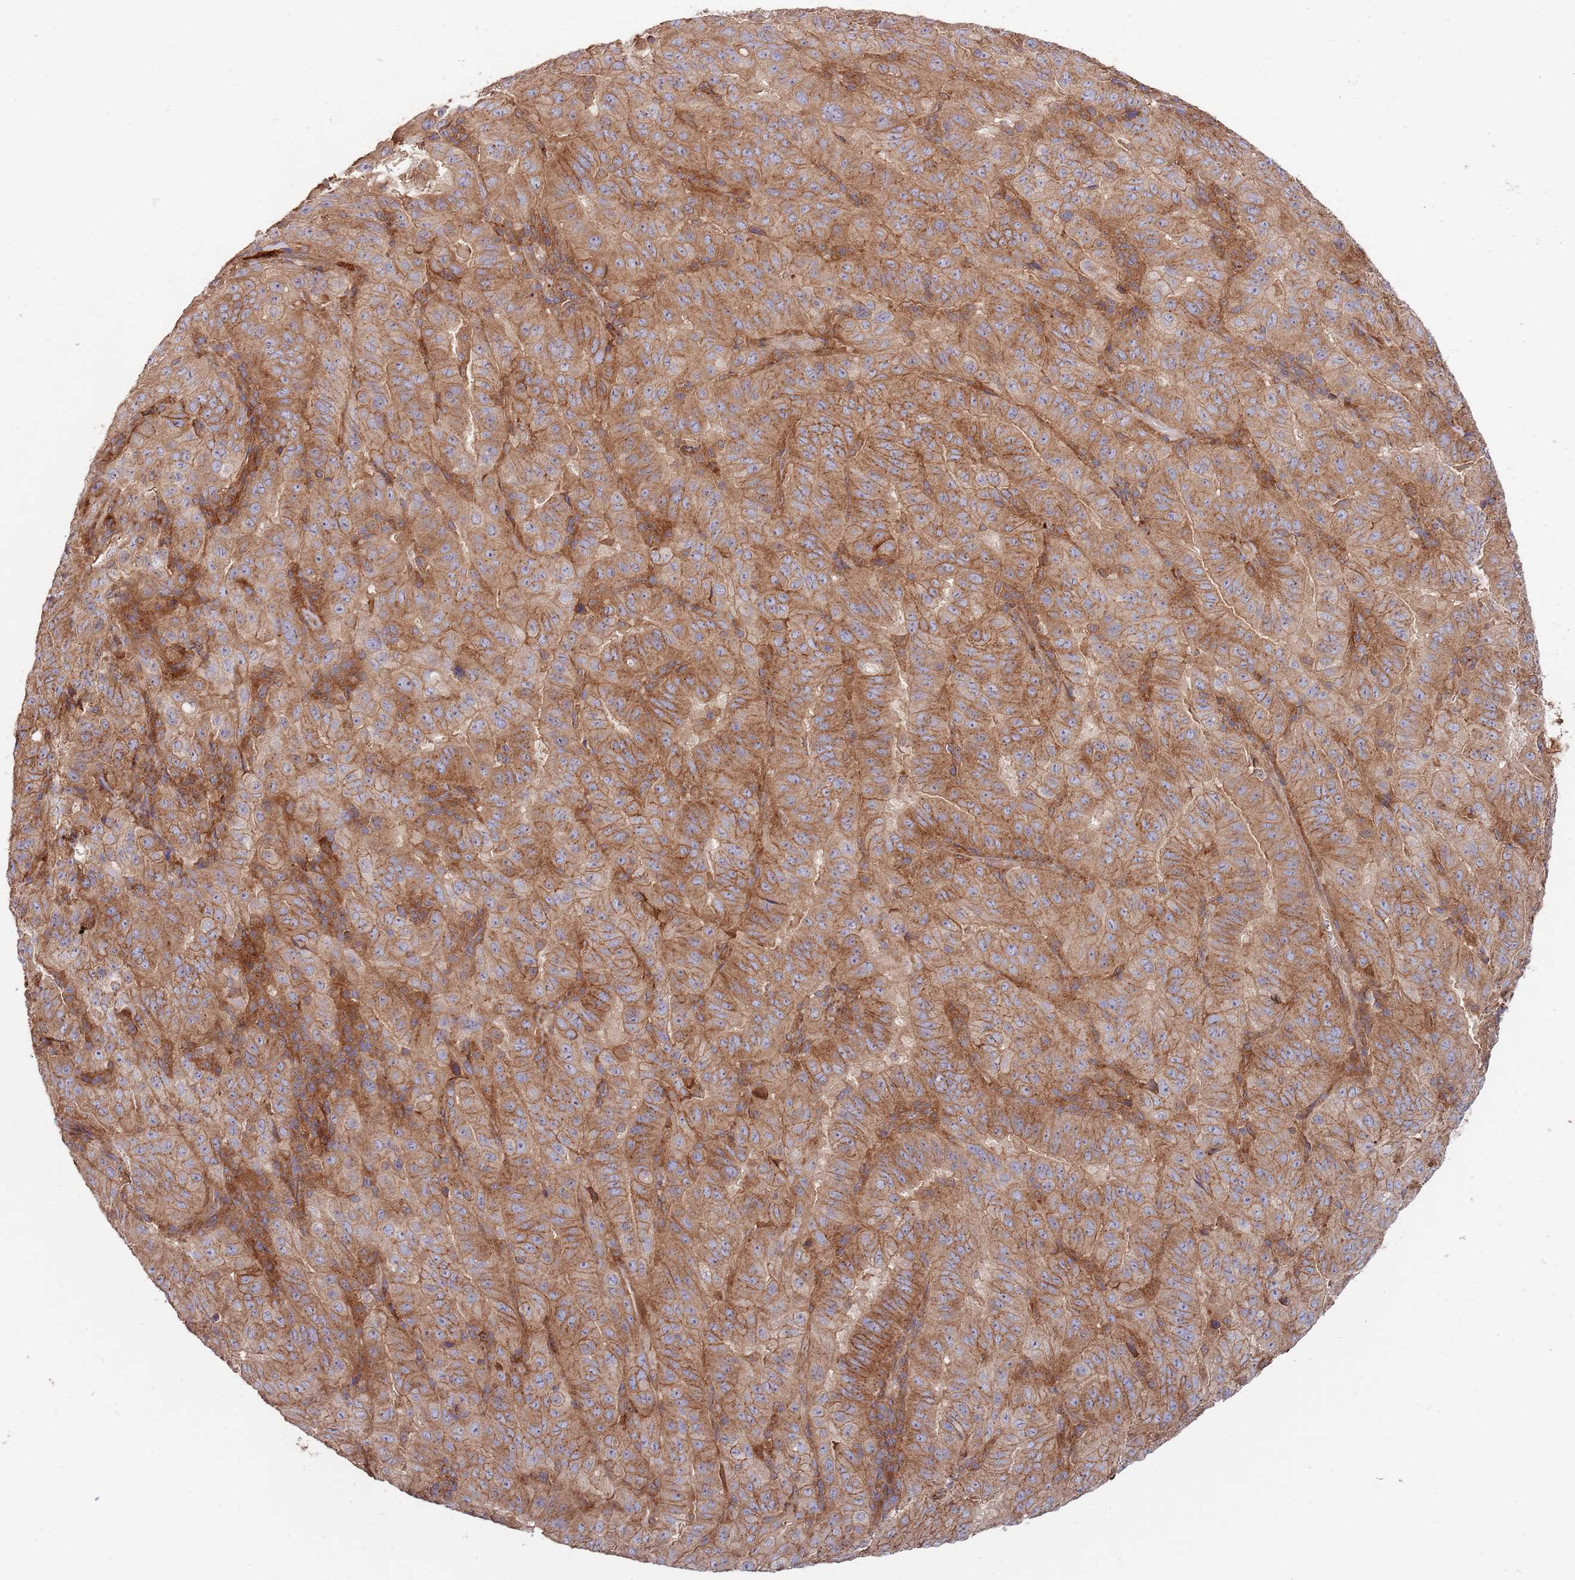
{"staining": {"intensity": "moderate", "quantity": ">75%", "location": "cytoplasmic/membranous"}, "tissue": "pancreatic cancer", "cell_type": "Tumor cells", "image_type": "cancer", "snomed": [{"axis": "morphology", "description": "Adenocarcinoma, NOS"}, {"axis": "topography", "description": "Pancreas"}], "caption": "Immunohistochemical staining of pancreatic adenocarcinoma demonstrates medium levels of moderate cytoplasmic/membranous protein staining in about >75% of tumor cells. Nuclei are stained in blue.", "gene": "RNF19B", "patient": {"sex": "male", "age": 63}}